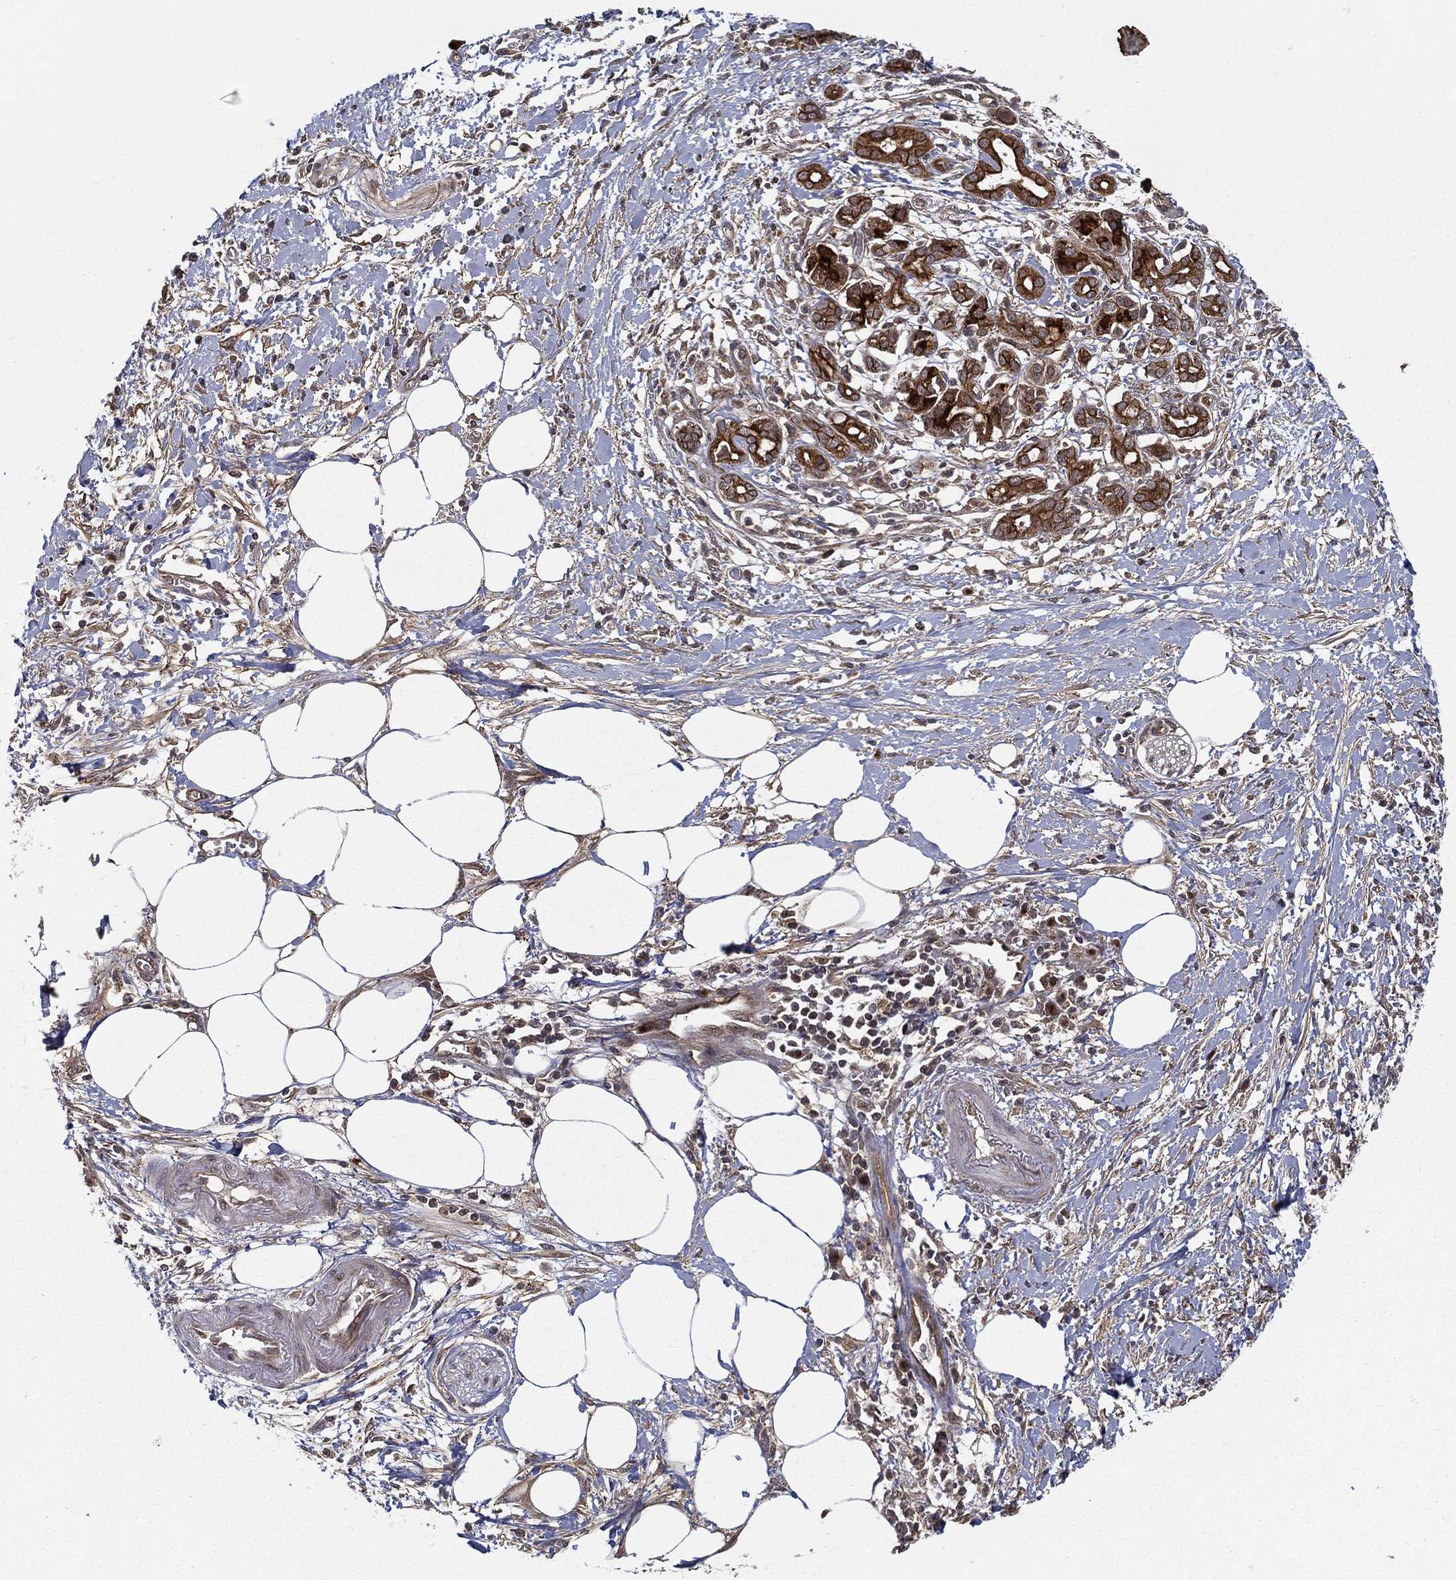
{"staining": {"intensity": "strong", "quantity": ">75%", "location": "cytoplasmic/membranous"}, "tissue": "pancreatic cancer", "cell_type": "Tumor cells", "image_type": "cancer", "snomed": [{"axis": "morphology", "description": "Adenocarcinoma, NOS"}, {"axis": "topography", "description": "Pancreas"}], "caption": "Protein analysis of pancreatic cancer (adenocarcinoma) tissue displays strong cytoplasmic/membranous staining in approximately >75% of tumor cells.", "gene": "UACA", "patient": {"sex": "male", "age": 72}}